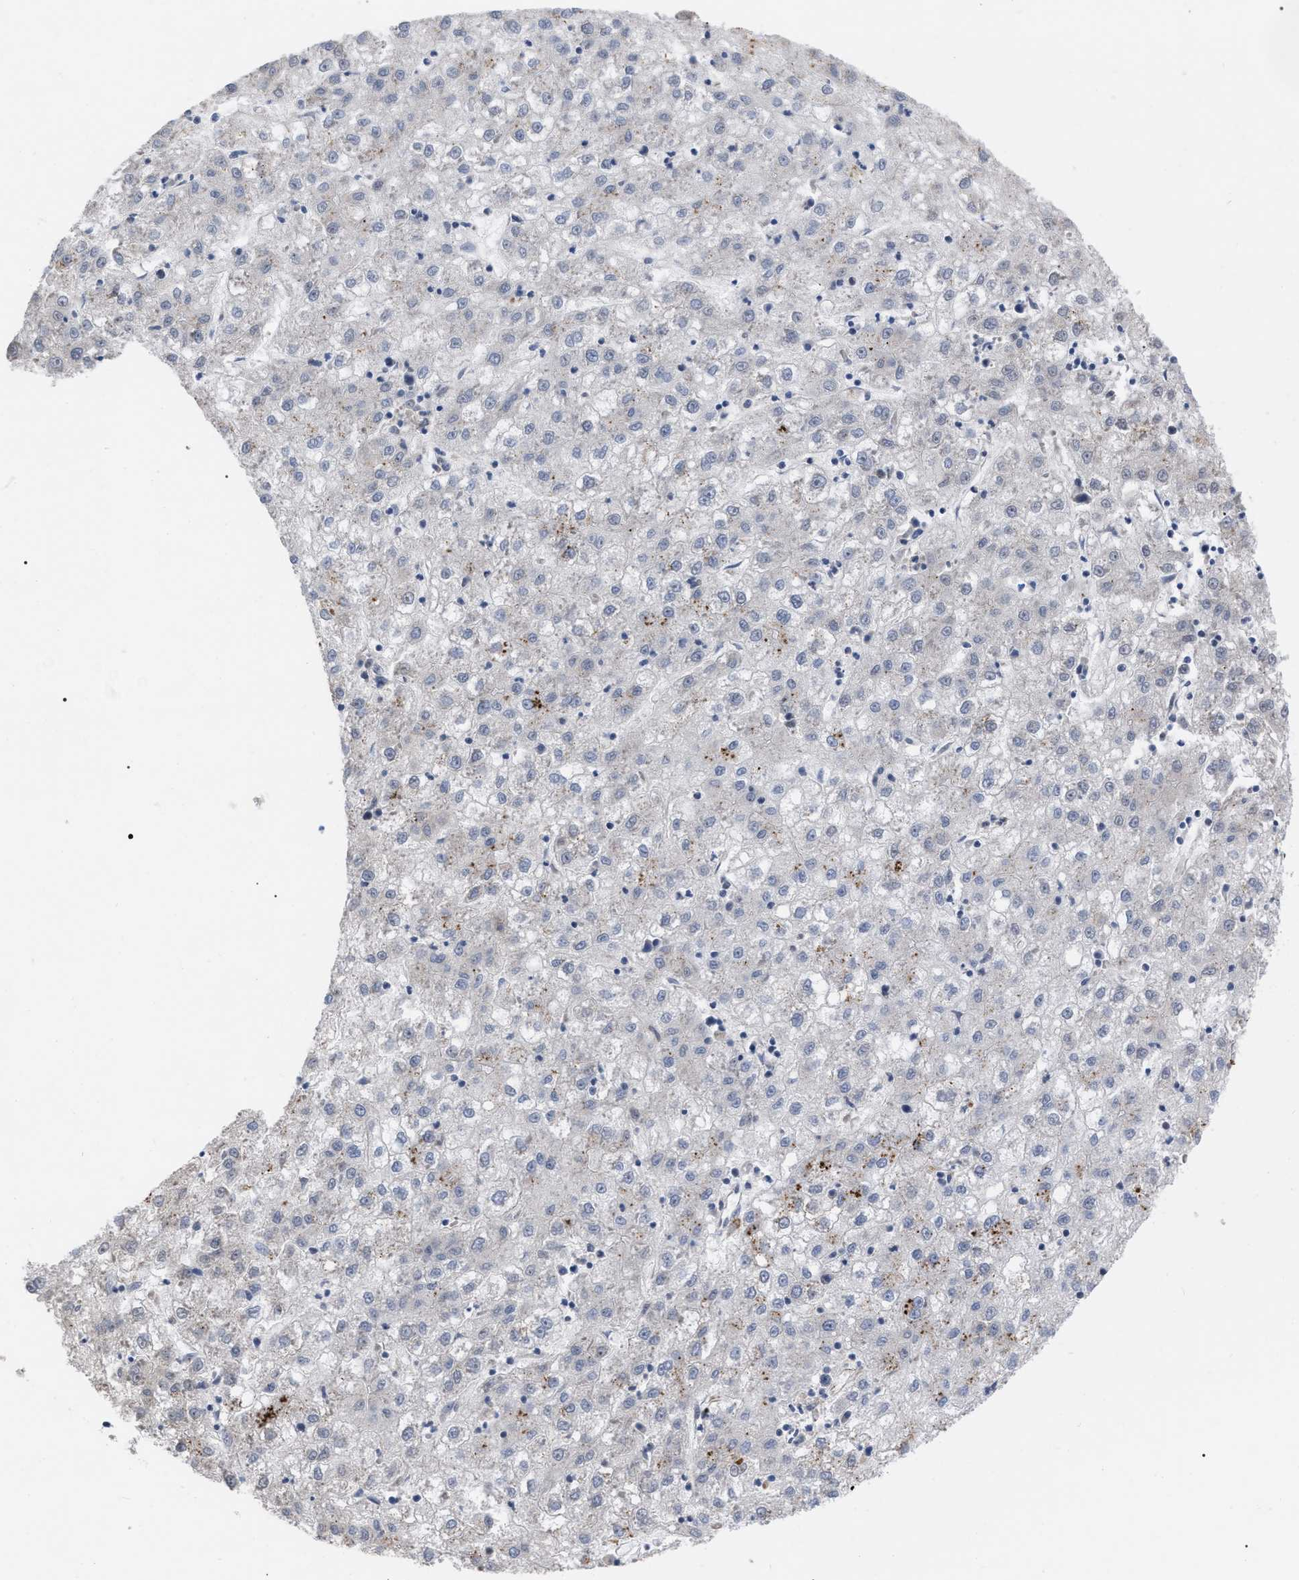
{"staining": {"intensity": "moderate", "quantity": "<25%", "location": "cytoplasmic/membranous"}, "tissue": "liver cancer", "cell_type": "Tumor cells", "image_type": "cancer", "snomed": [{"axis": "morphology", "description": "Carcinoma, Hepatocellular, NOS"}, {"axis": "topography", "description": "Liver"}], "caption": "The immunohistochemical stain highlights moderate cytoplasmic/membranous staining in tumor cells of liver cancer tissue.", "gene": "UPF1", "patient": {"sex": "male", "age": 72}}